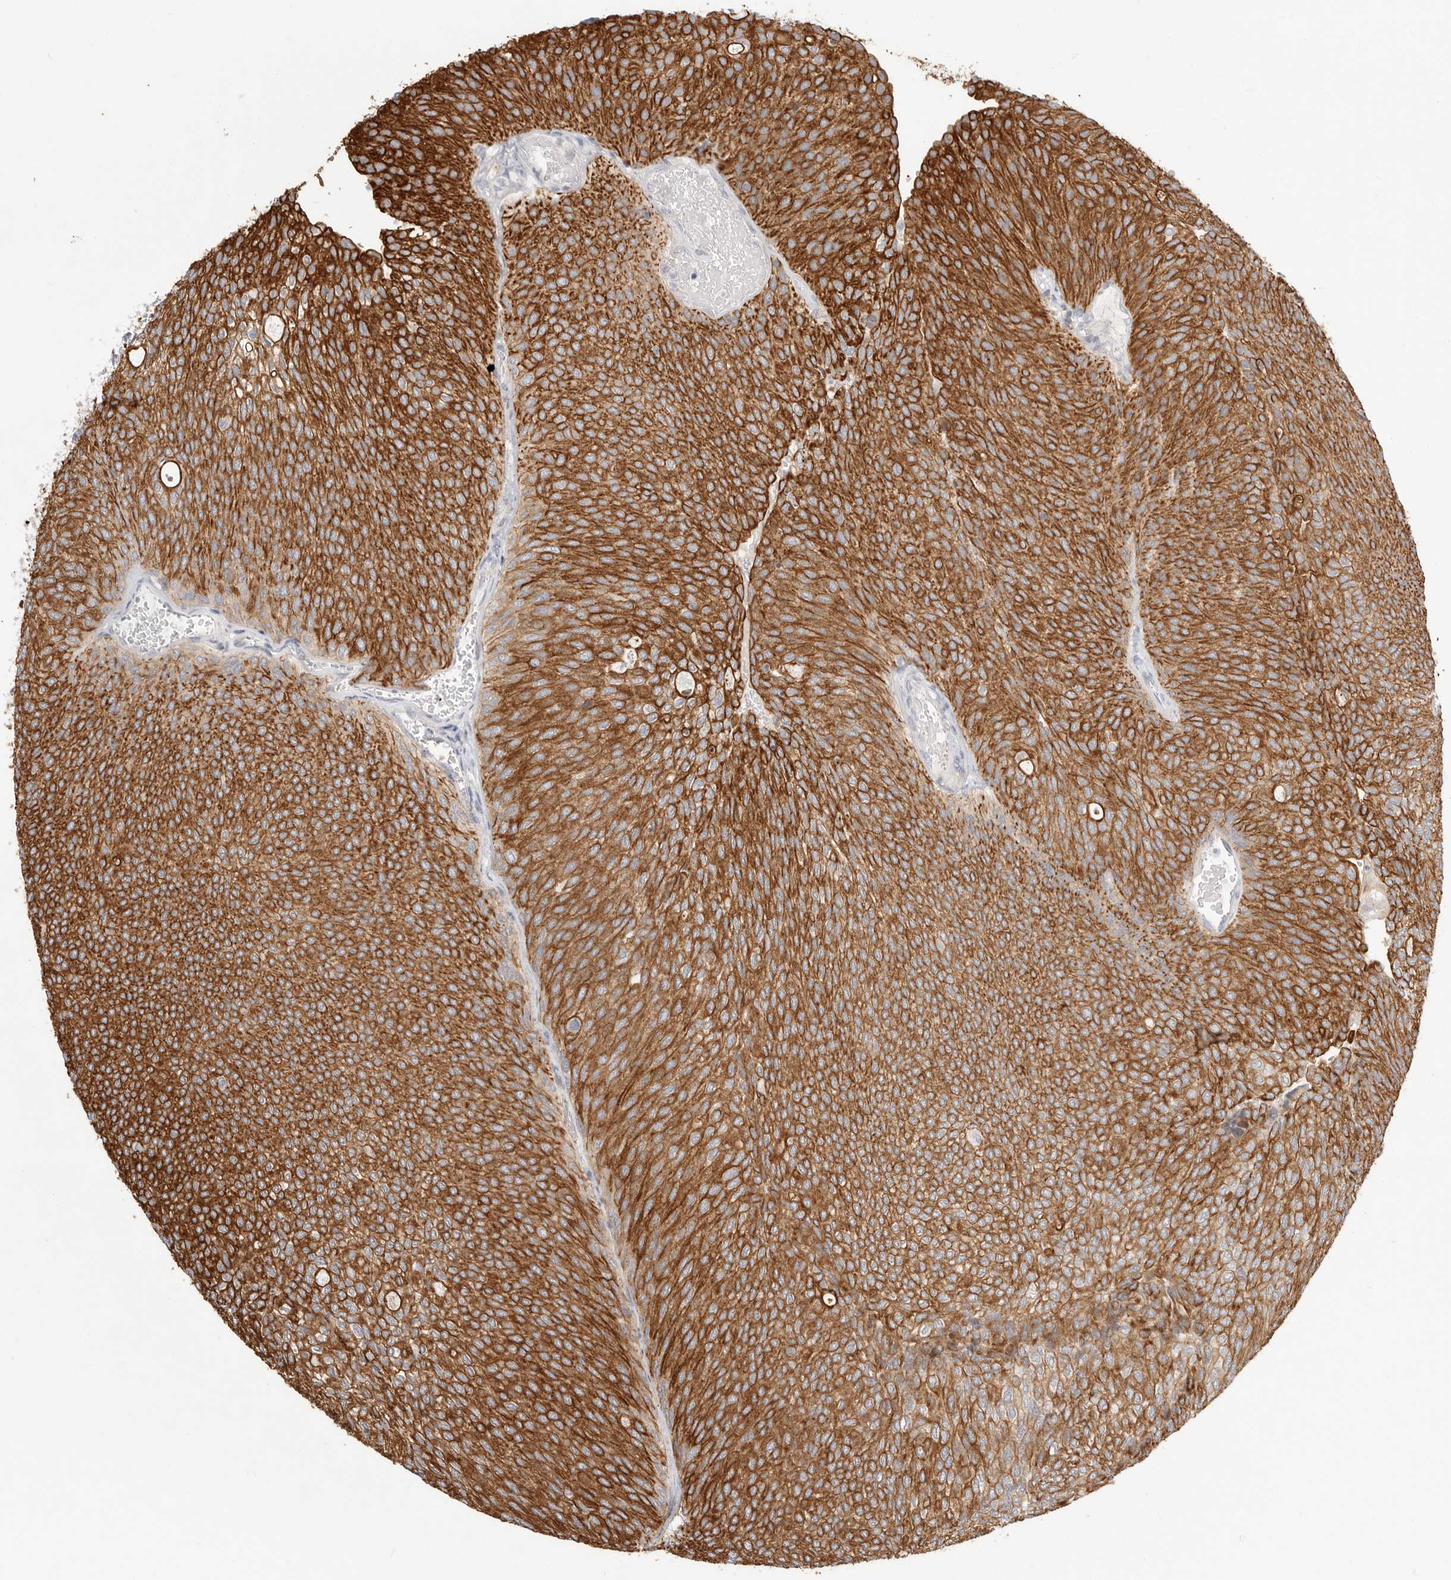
{"staining": {"intensity": "strong", "quantity": ">75%", "location": "cytoplasmic/membranous"}, "tissue": "urothelial cancer", "cell_type": "Tumor cells", "image_type": "cancer", "snomed": [{"axis": "morphology", "description": "Urothelial carcinoma, Low grade"}, {"axis": "topography", "description": "Urinary bladder"}], "caption": "The immunohistochemical stain highlights strong cytoplasmic/membranous positivity in tumor cells of urothelial carcinoma (low-grade) tissue. The protein of interest is shown in brown color, while the nuclei are stained blue.", "gene": "USH1C", "patient": {"sex": "female", "age": 79}}